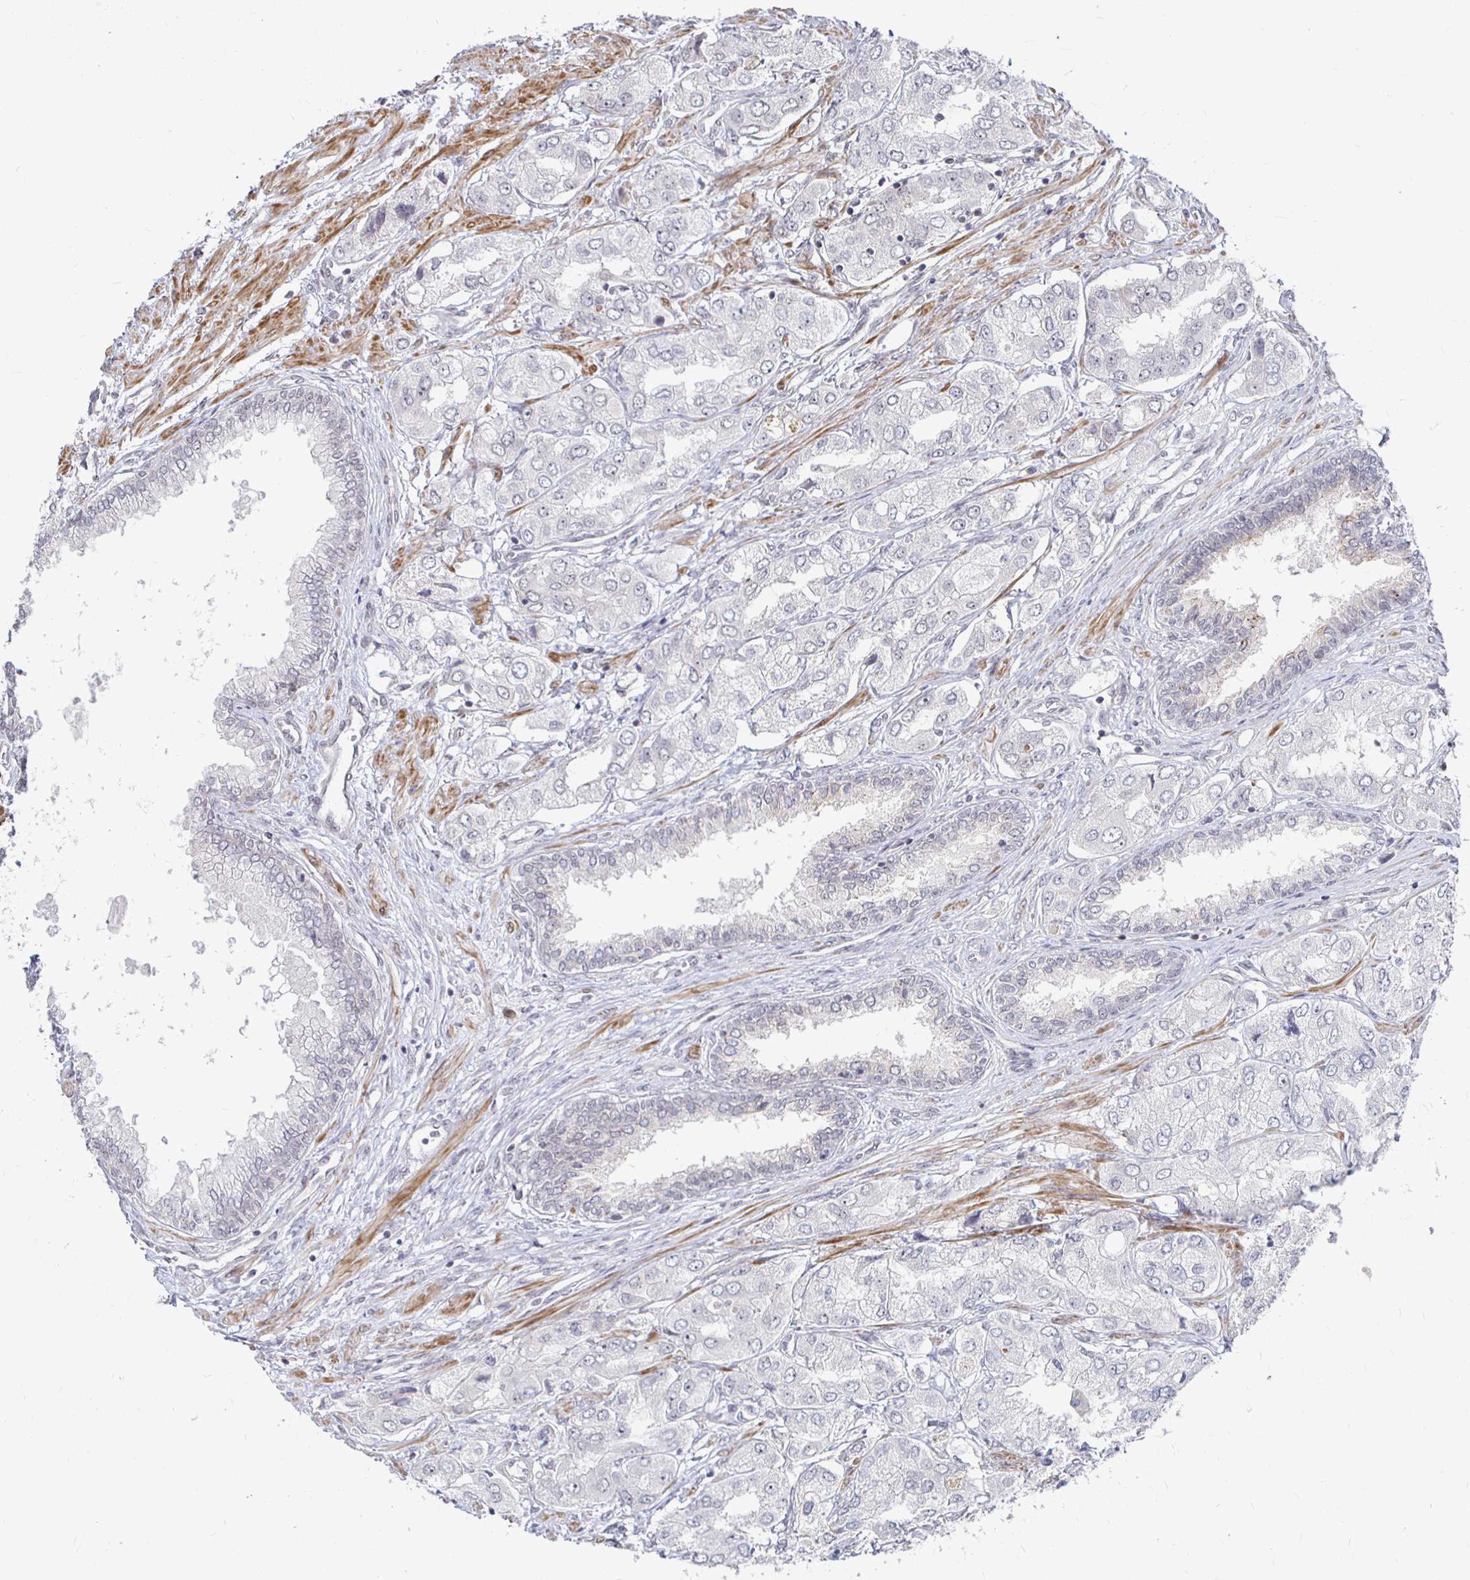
{"staining": {"intensity": "negative", "quantity": "none", "location": "none"}, "tissue": "prostate cancer", "cell_type": "Tumor cells", "image_type": "cancer", "snomed": [{"axis": "morphology", "description": "Adenocarcinoma, Low grade"}, {"axis": "topography", "description": "Prostate"}], "caption": "Prostate adenocarcinoma (low-grade) stained for a protein using immunohistochemistry displays no positivity tumor cells.", "gene": "CAPN11", "patient": {"sex": "male", "age": 69}}